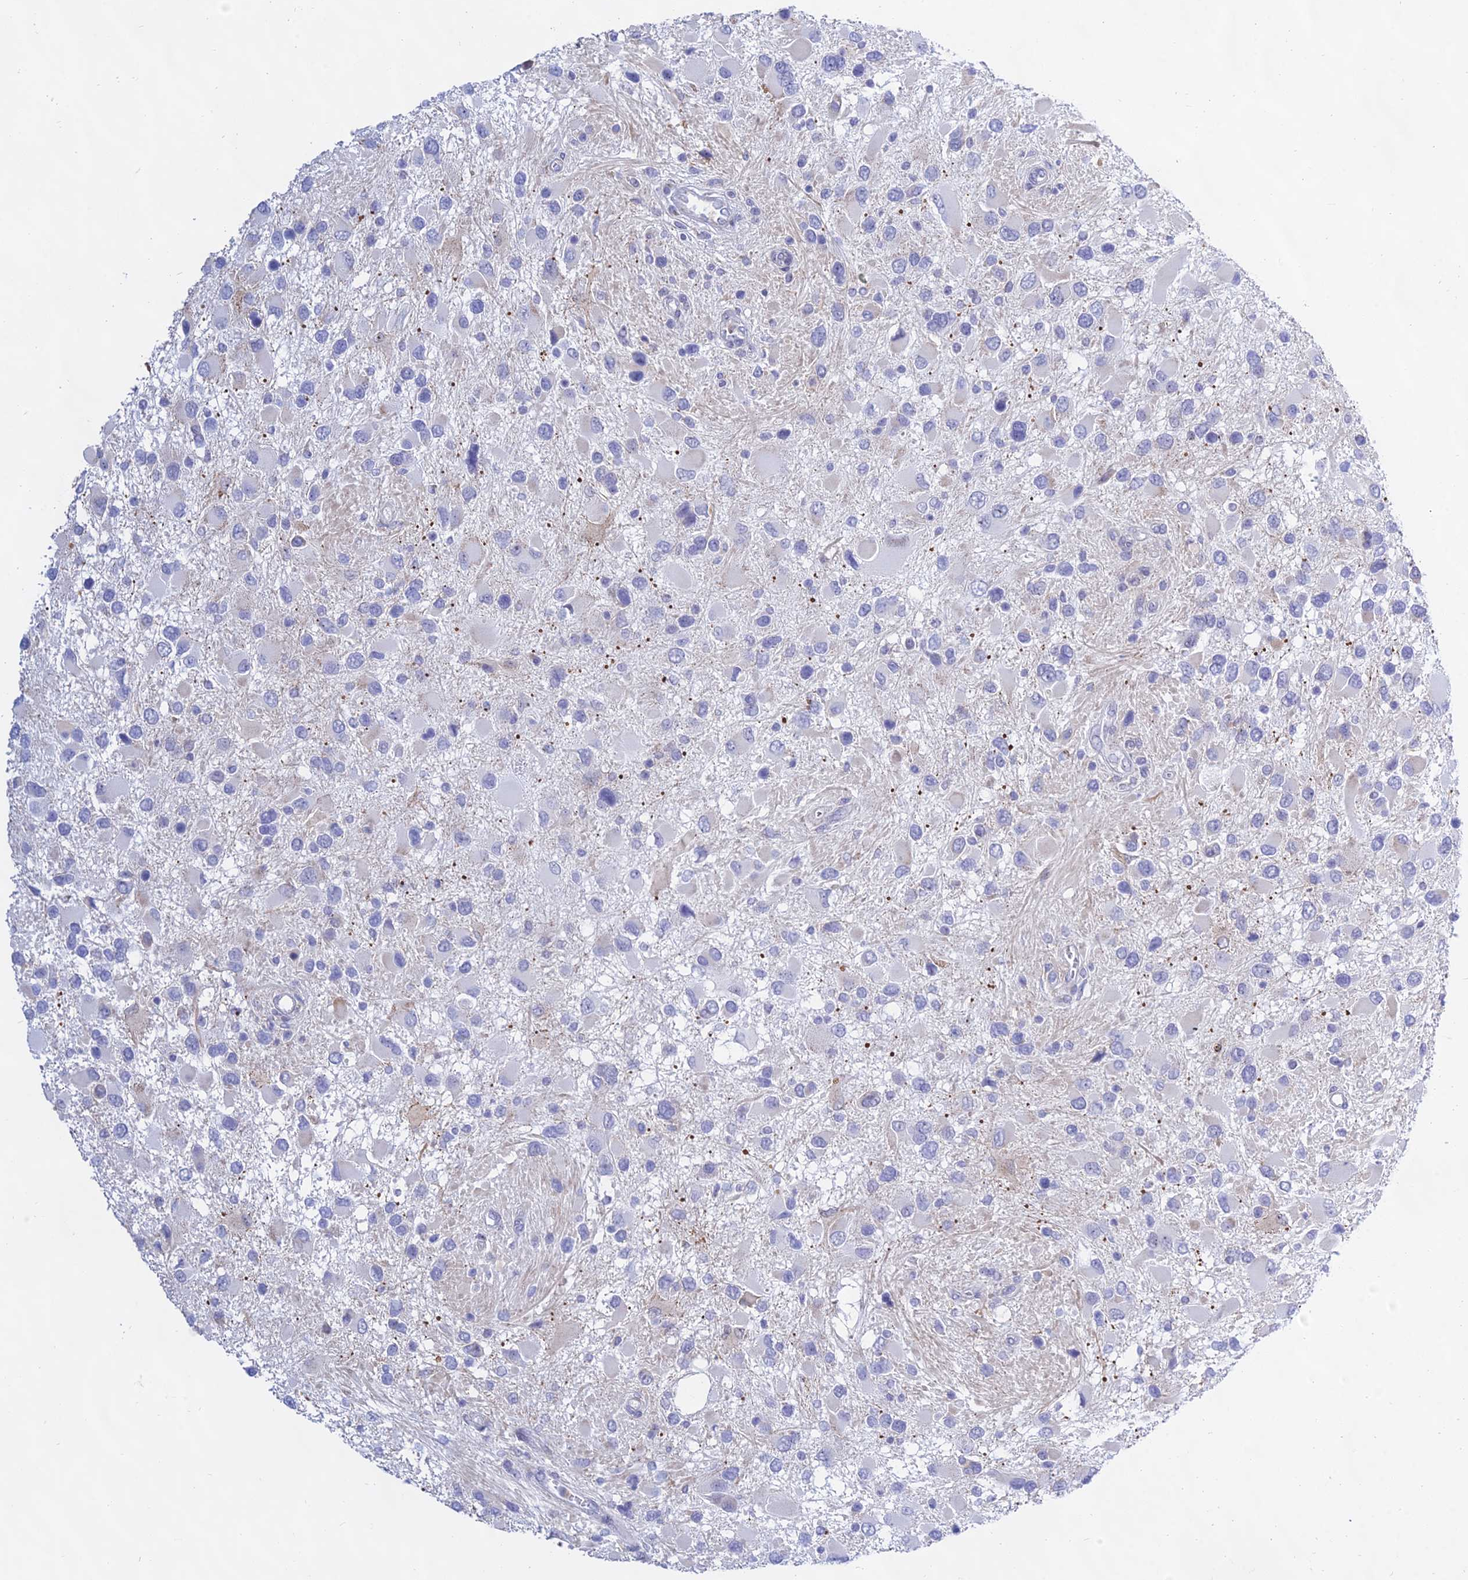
{"staining": {"intensity": "negative", "quantity": "none", "location": "none"}, "tissue": "glioma", "cell_type": "Tumor cells", "image_type": "cancer", "snomed": [{"axis": "morphology", "description": "Glioma, malignant, High grade"}, {"axis": "topography", "description": "Brain"}], "caption": "Tumor cells are negative for brown protein staining in high-grade glioma (malignant). (Brightfield microscopy of DAB (3,3'-diaminobenzidine) IHC at high magnification).", "gene": "KRR1", "patient": {"sex": "male", "age": 53}}